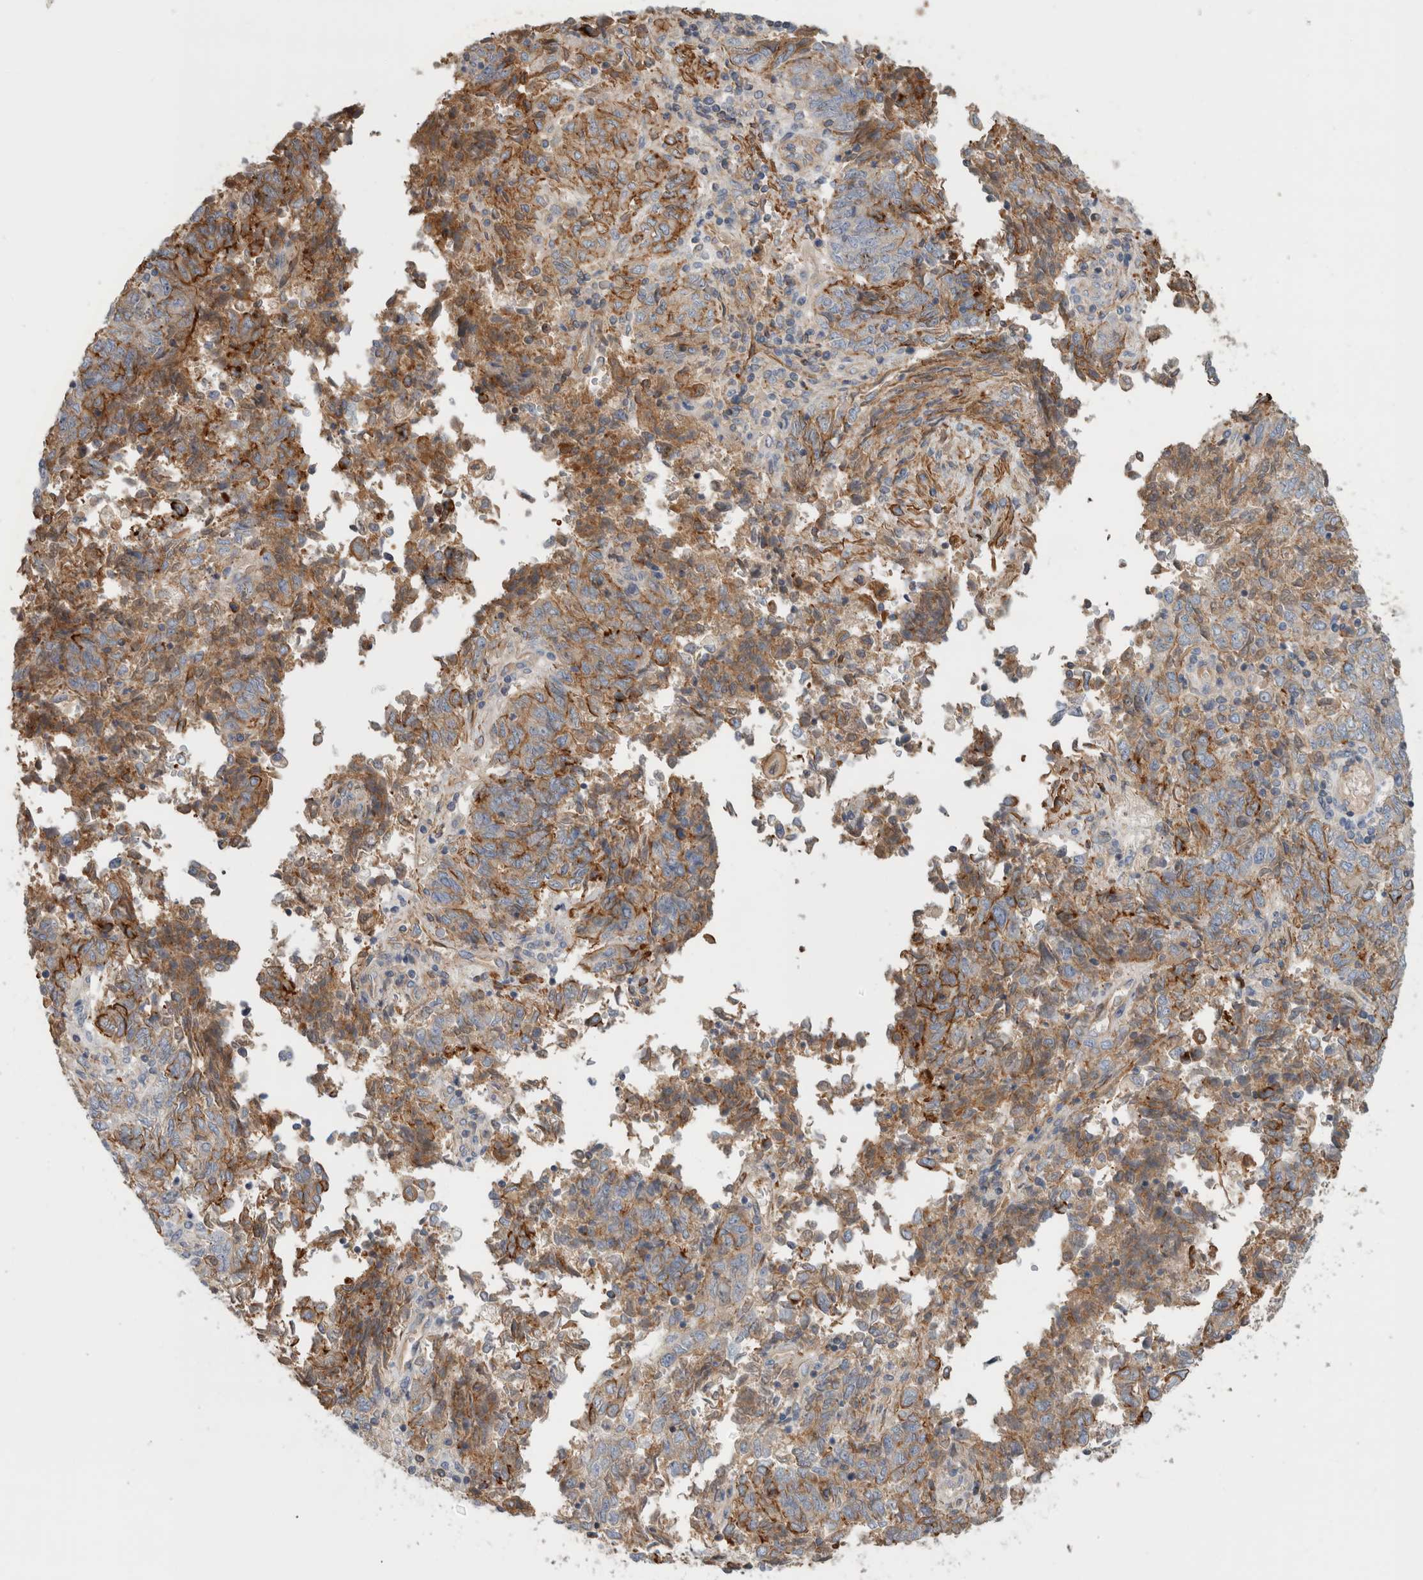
{"staining": {"intensity": "moderate", "quantity": "25%-75%", "location": "cytoplasmic/membranous"}, "tissue": "endometrial cancer", "cell_type": "Tumor cells", "image_type": "cancer", "snomed": [{"axis": "morphology", "description": "Adenocarcinoma, NOS"}, {"axis": "topography", "description": "Endometrium"}], "caption": "Moderate cytoplasmic/membranous staining is identified in approximately 25%-75% of tumor cells in adenocarcinoma (endometrial).", "gene": "CFI", "patient": {"sex": "female", "age": 80}}